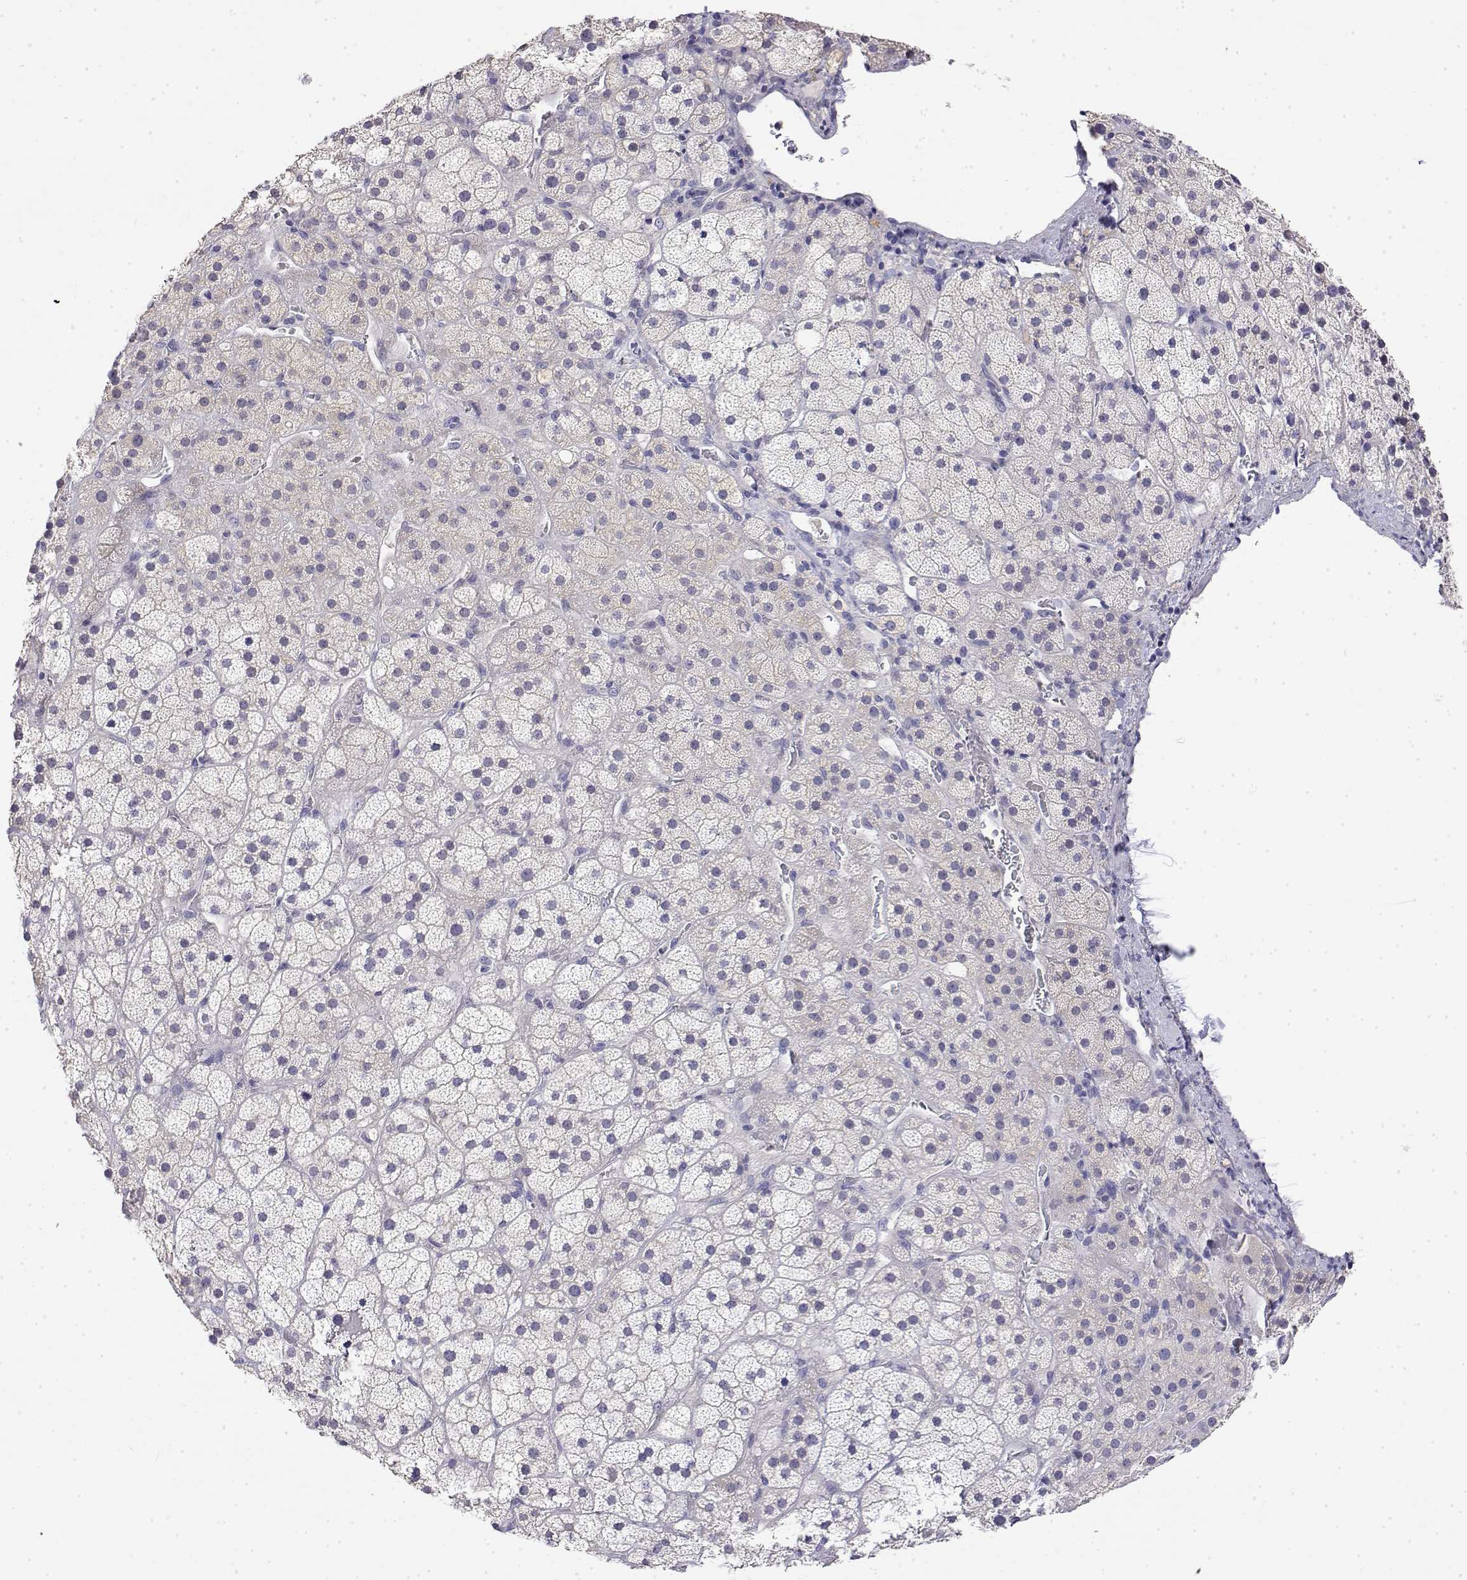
{"staining": {"intensity": "negative", "quantity": "none", "location": "none"}, "tissue": "adrenal gland", "cell_type": "Glandular cells", "image_type": "normal", "snomed": [{"axis": "morphology", "description": "Normal tissue, NOS"}, {"axis": "topography", "description": "Adrenal gland"}], "caption": "Glandular cells are negative for protein expression in normal human adrenal gland. Brightfield microscopy of immunohistochemistry stained with DAB (3,3'-diaminobenzidine) (brown) and hematoxylin (blue), captured at high magnification.", "gene": "LY6D", "patient": {"sex": "male", "age": 57}}